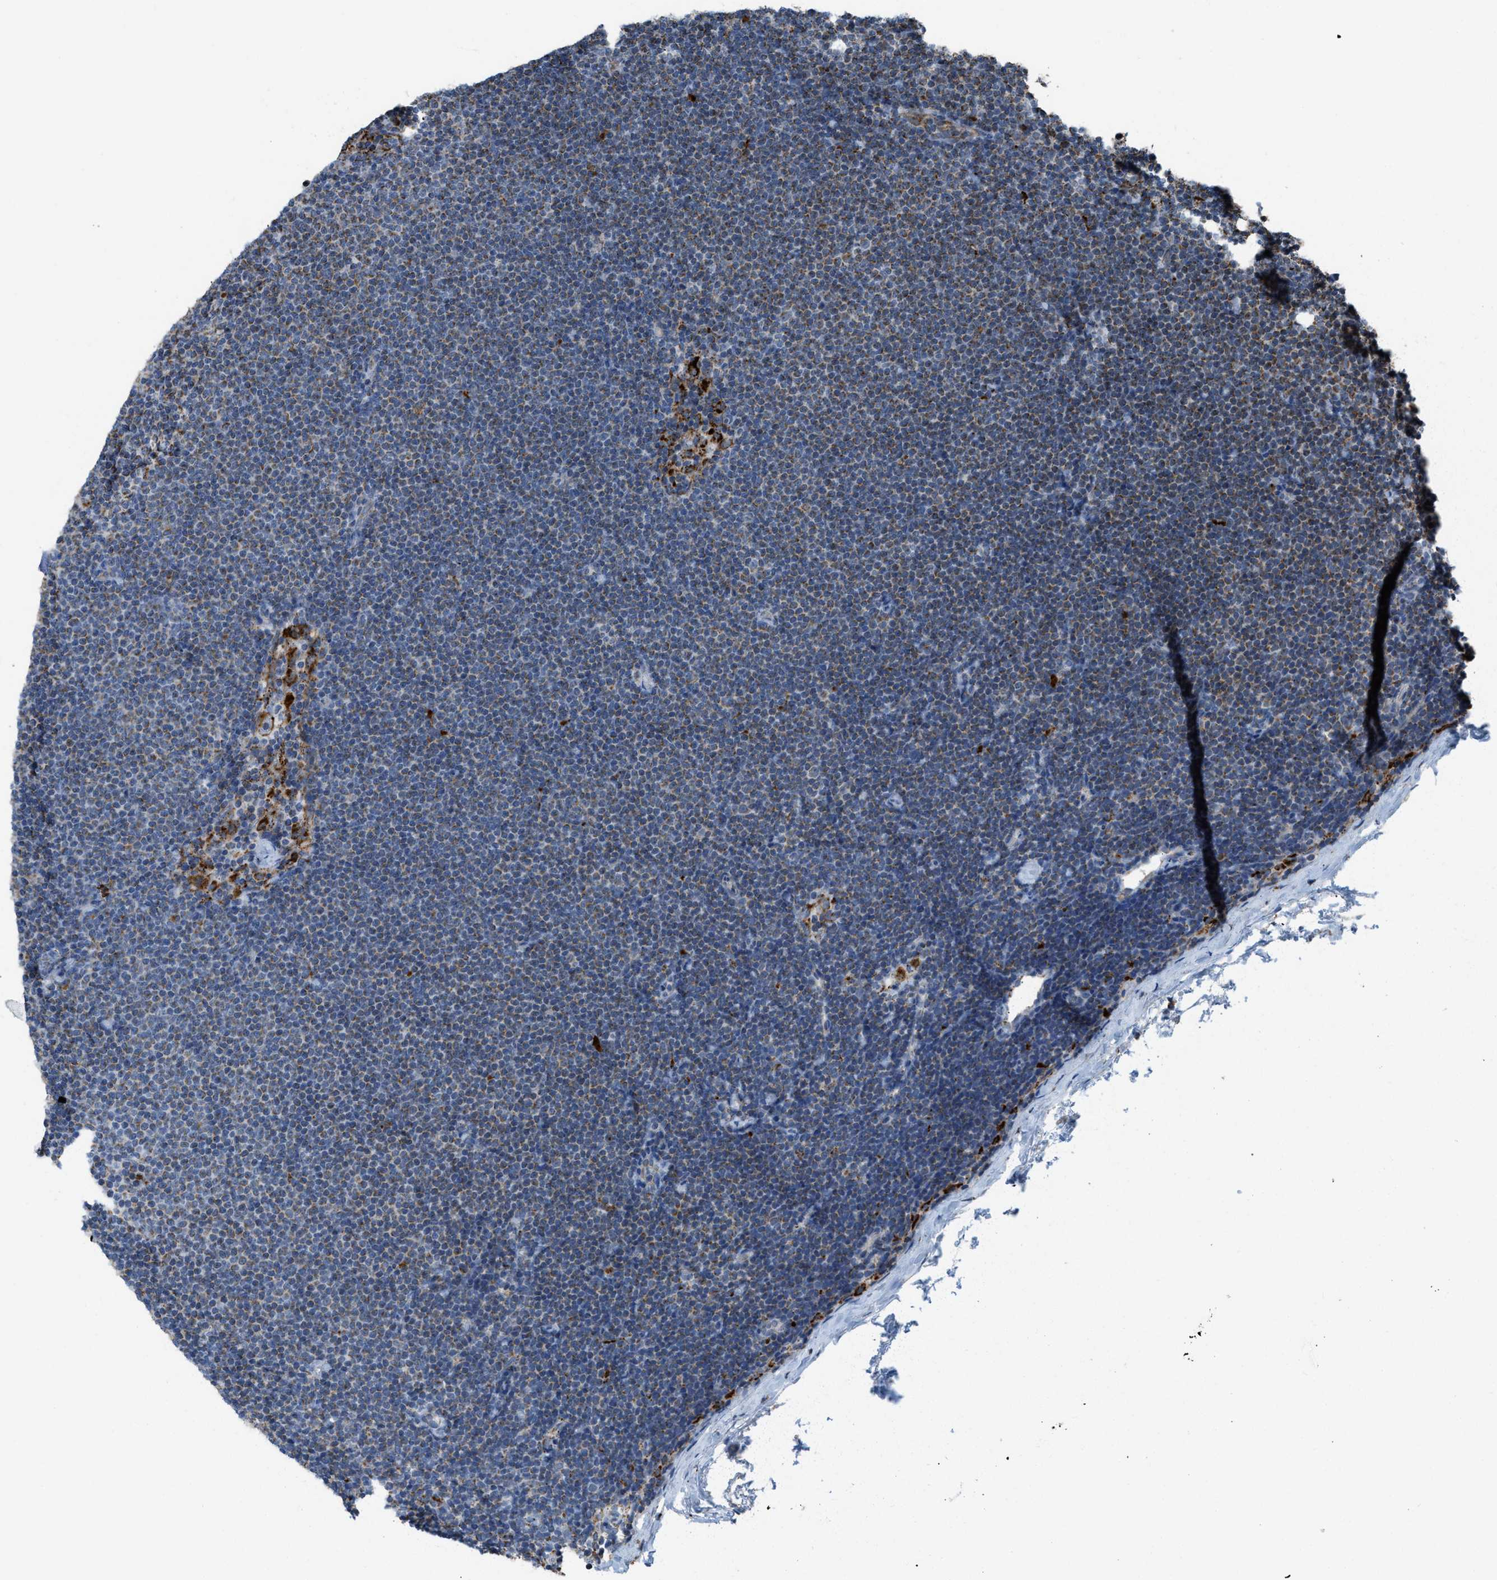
{"staining": {"intensity": "weak", "quantity": ">75%", "location": "cytoplasmic/membranous"}, "tissue": "lymphoma", "cell_type": "Tumor cells", "image_type": "cancer", "snomed": [{"axis": "morphology", "description": "Malignant lymphoma, non-Hodgkin's type, Low grade"}, {"axis": "topography", "description": "Lymph node"}], "caption": "Immunohistochemistry (IHC) photomicrograph of neoplastic tissue: malignant lymphoma, non-Hodgkin's type (low-grade) stained using immunohistochemistry exhibits low levels of weak protein expression localized specifically in the cytoplasmic/membranous of tumor cells, appearing as a cytoplasmic/membranous brown color.", "gene": "SMIM20", "patient": {"sex": "female", "age": 53}}